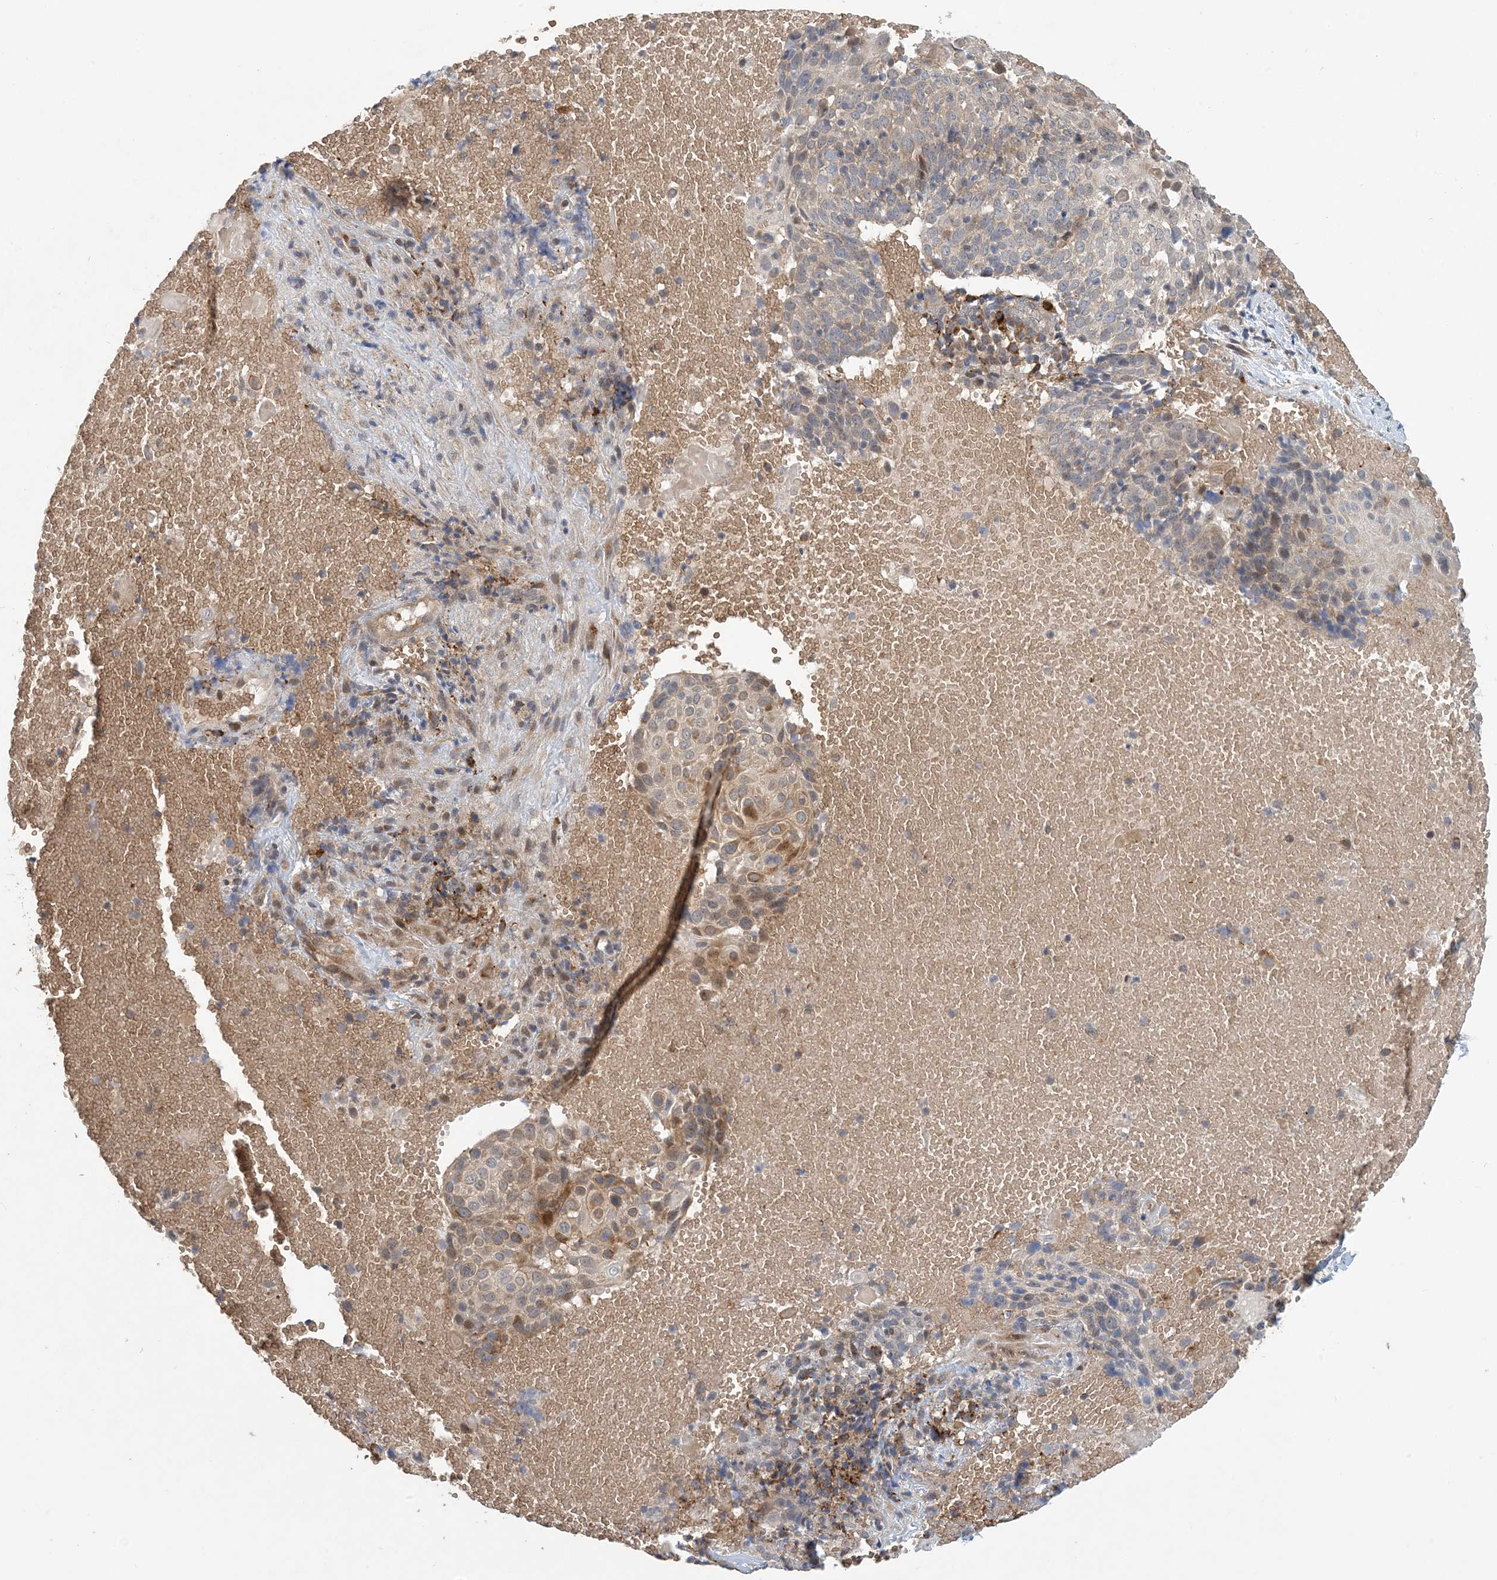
{"staining": {"intensity": "moderate", "quantity": "<25%", "location": "cytoplasmic/membranous"}, "tissue": "cervical cancer", "cell_type": "Tumor cells", "image_type": "cancer", "snomed": [{"axis": "morphology", "description": "Squamous cell carcinoma, NOS"}, {"axis": "topography", "description": "Cervix"}], "caption": "Immunohistochemistry (IHC) (DAB (3,3'-diaminobenzidine)) staining of human cervical squamous cell carcinoma reveals moderate cytoplasmic/membranous protein expression in approximately <25% of tumor cells. (DAB = brown stain, brightfield microscopy at high magnification).", "gene": "PUSL1", "patient": {"sex": "female", "age": 74}}